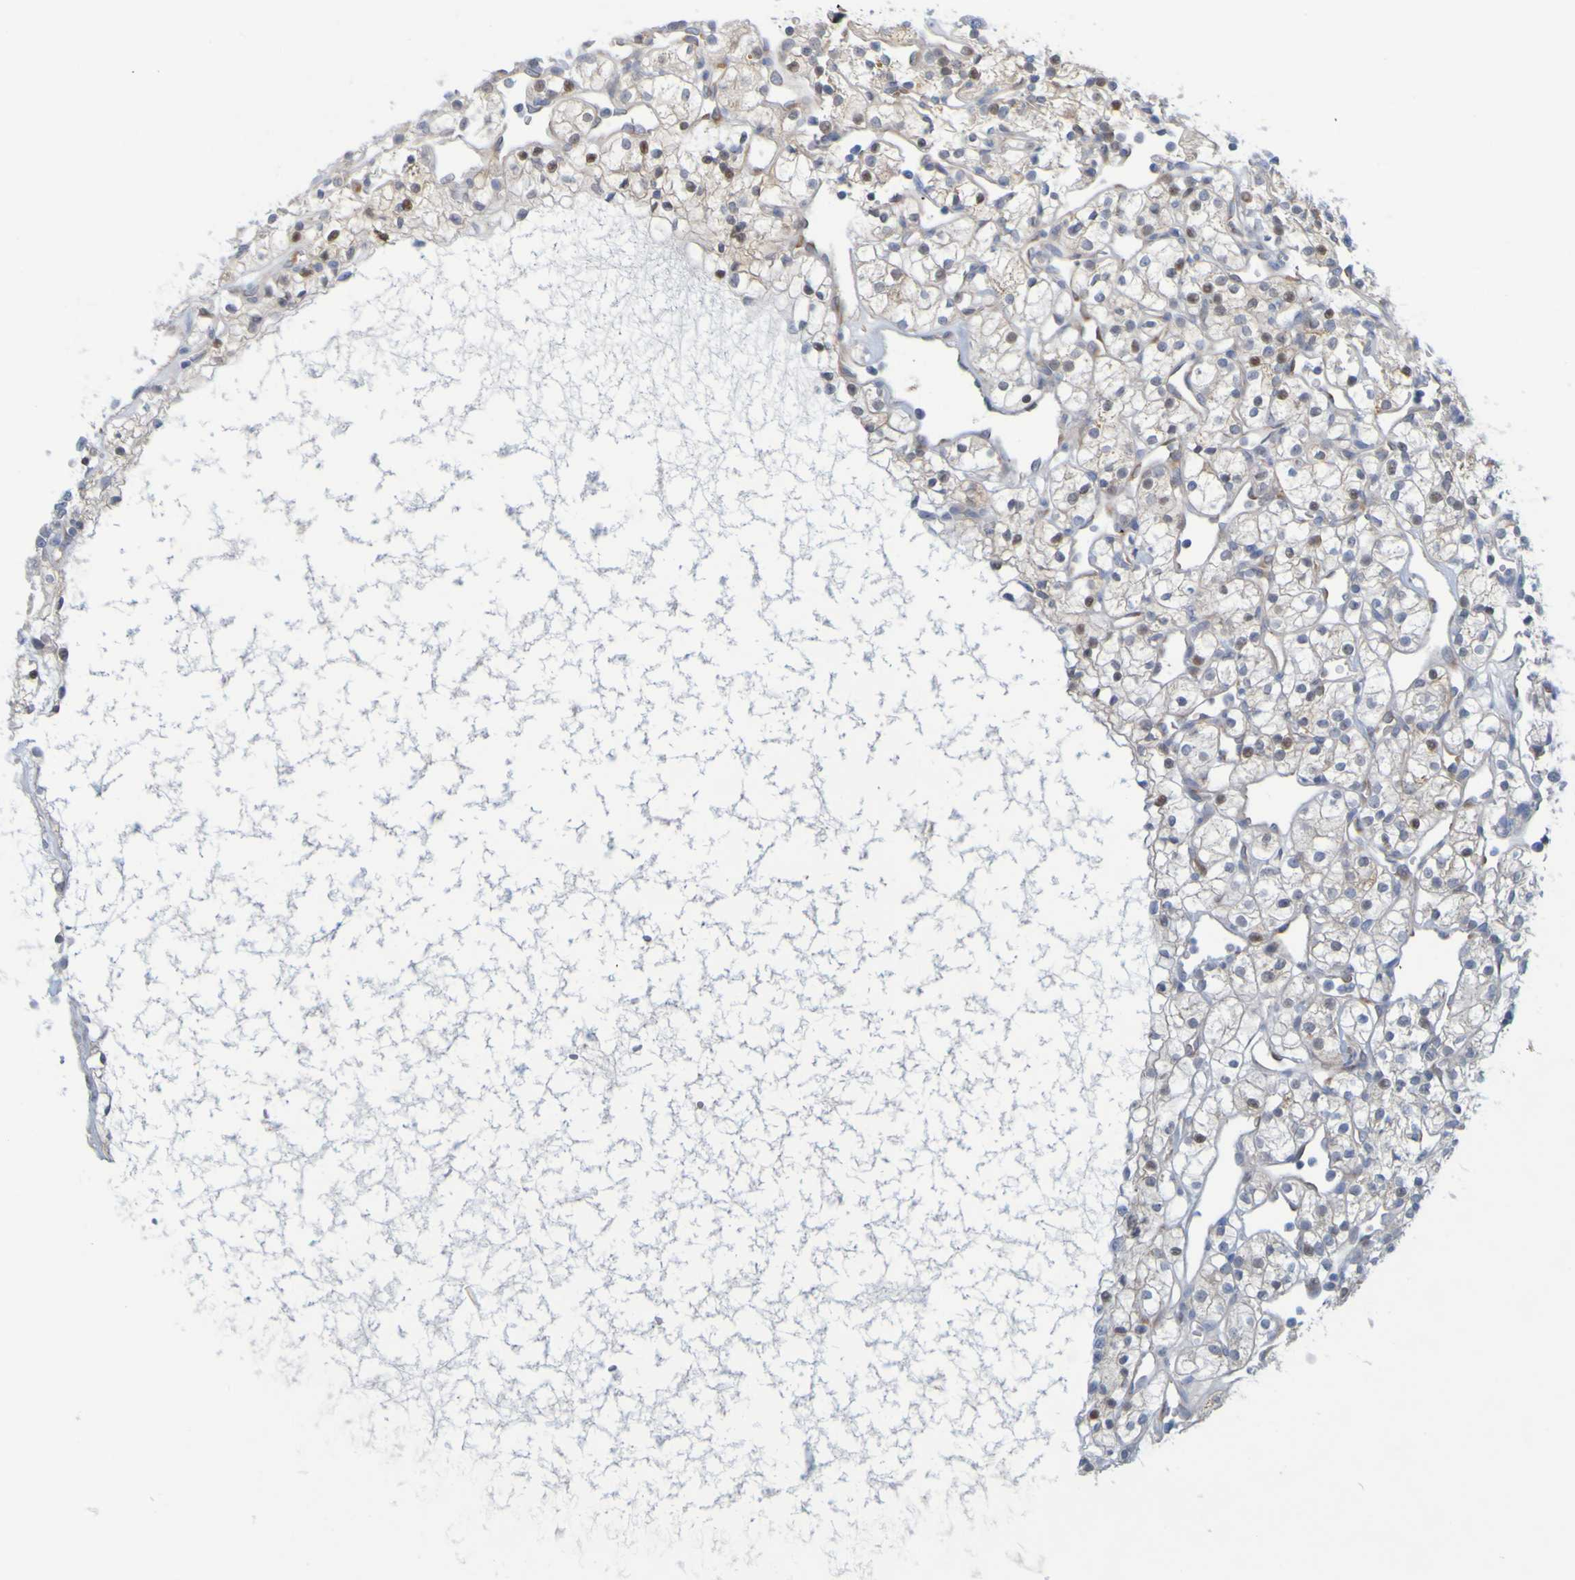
{"staining": {"intensity": "weak", "quantity": "25%-75%", "location": "cytoplasmic/membranous,nuclear"}, "tissue": "renal cancer", "cell_type": "Tumor cells", "image_type": "cancer", "snomed": [{"axis": "morphology", "description": "Adenocarcinoma, NOS"}, {"axis": "topography", "description": "Kidney"}], "caption": "Immunohistochemical staining of adenocarcinoma (renal) demonstrates weak cytoplasmic/membranous and nuclear protein expression in about 25%-75% of tumor cells.", "gene": "MOGS", "patient": {"sex": "female", "age": 60}}